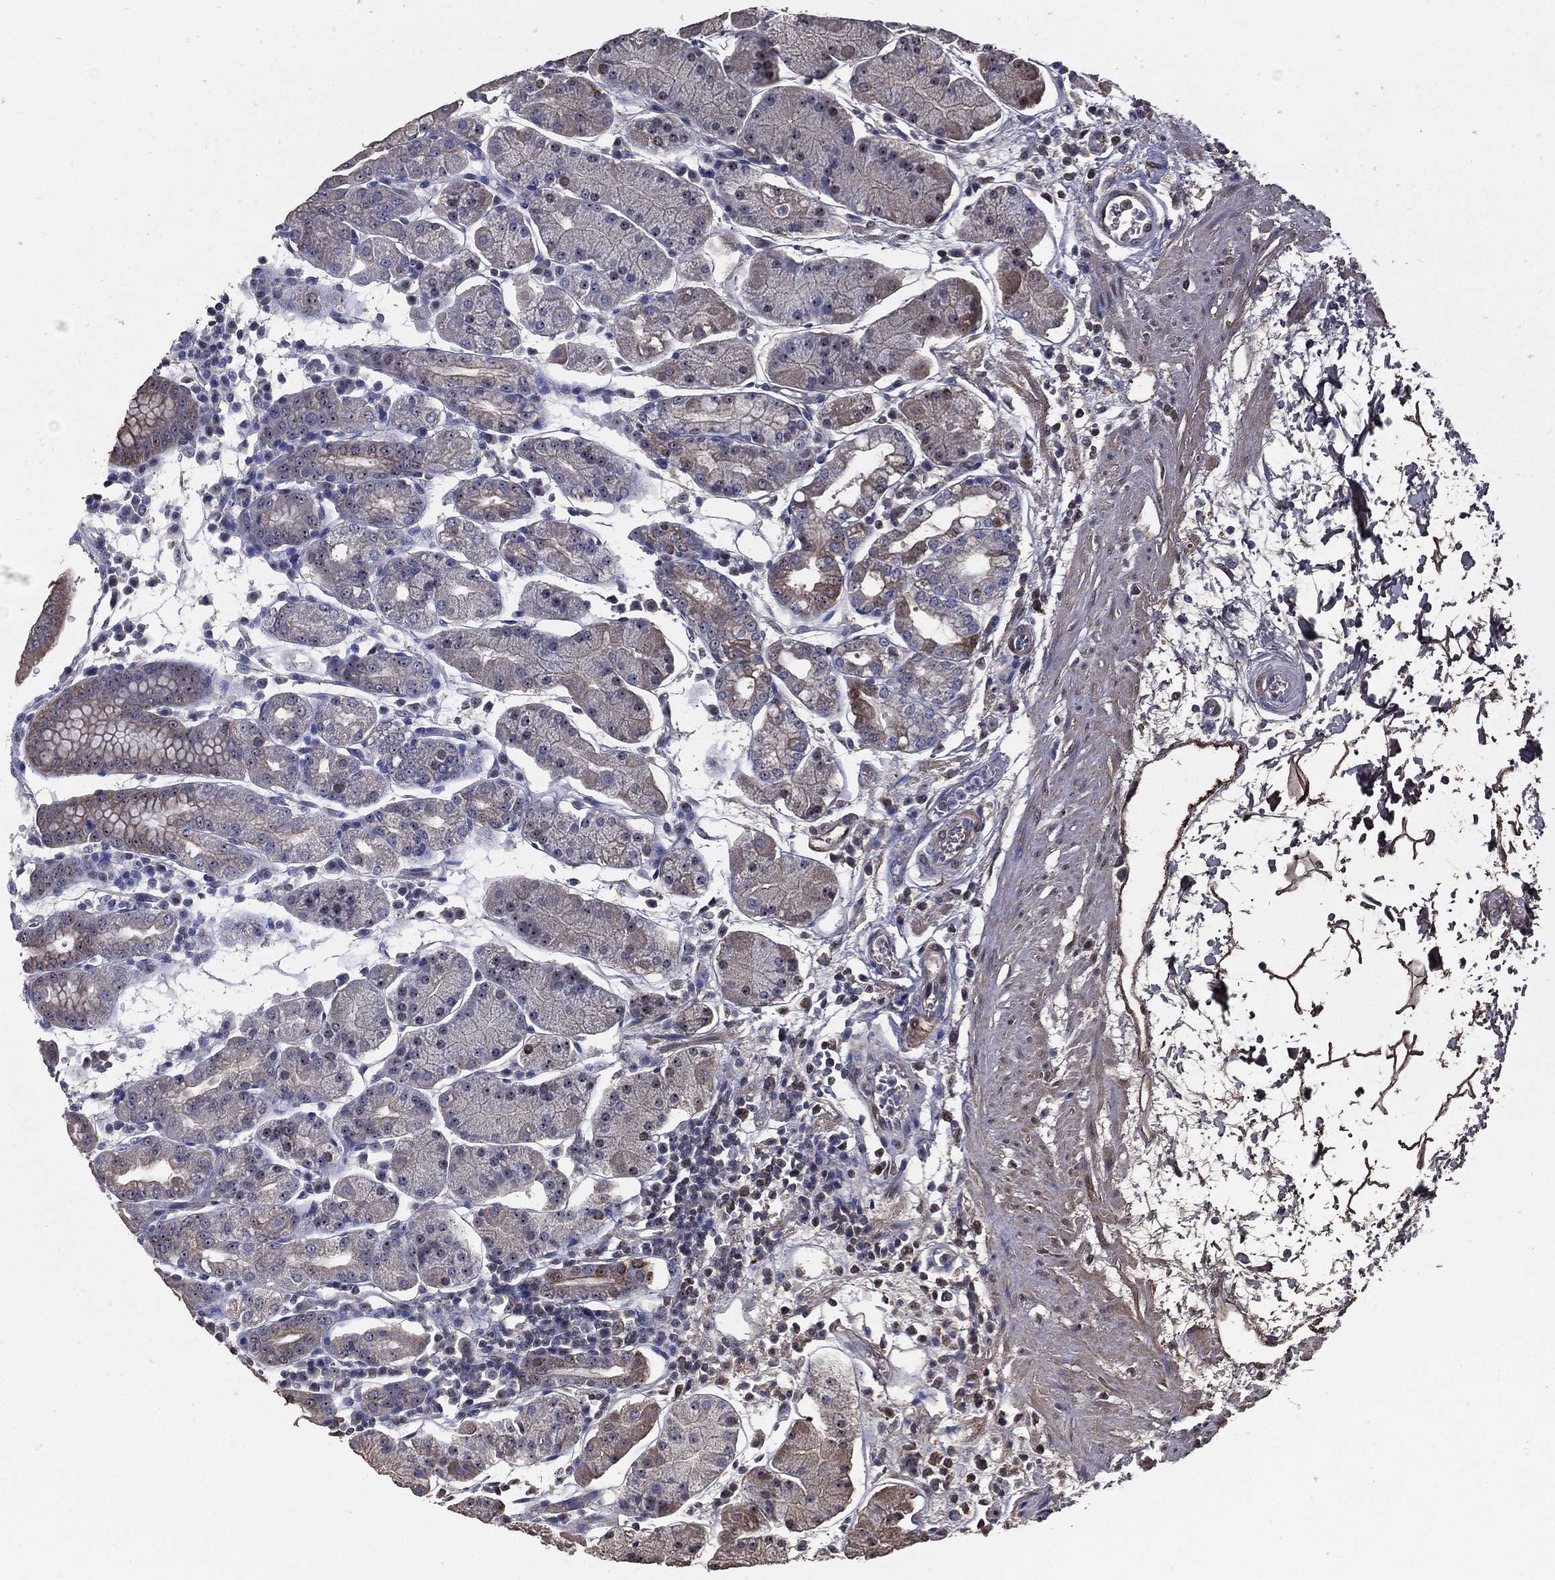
{"staining": {"intensity": "negative", "quantity": "none", "location": "none"}, "tissue": "stomach", "cell_type": "Glandular cells", "image_type": "normal", "snomed": [{"axis": "morphology", "description": "Normal tissue, NOS"}, {"axis": "topography", "description": "Stomach"}], "caption": "This is an immunohistochemistry image of normal human stomach. There is no staining in glandular cells.", "gene": "EFNA1", "patient": {"sex": "male", "age": 54}}